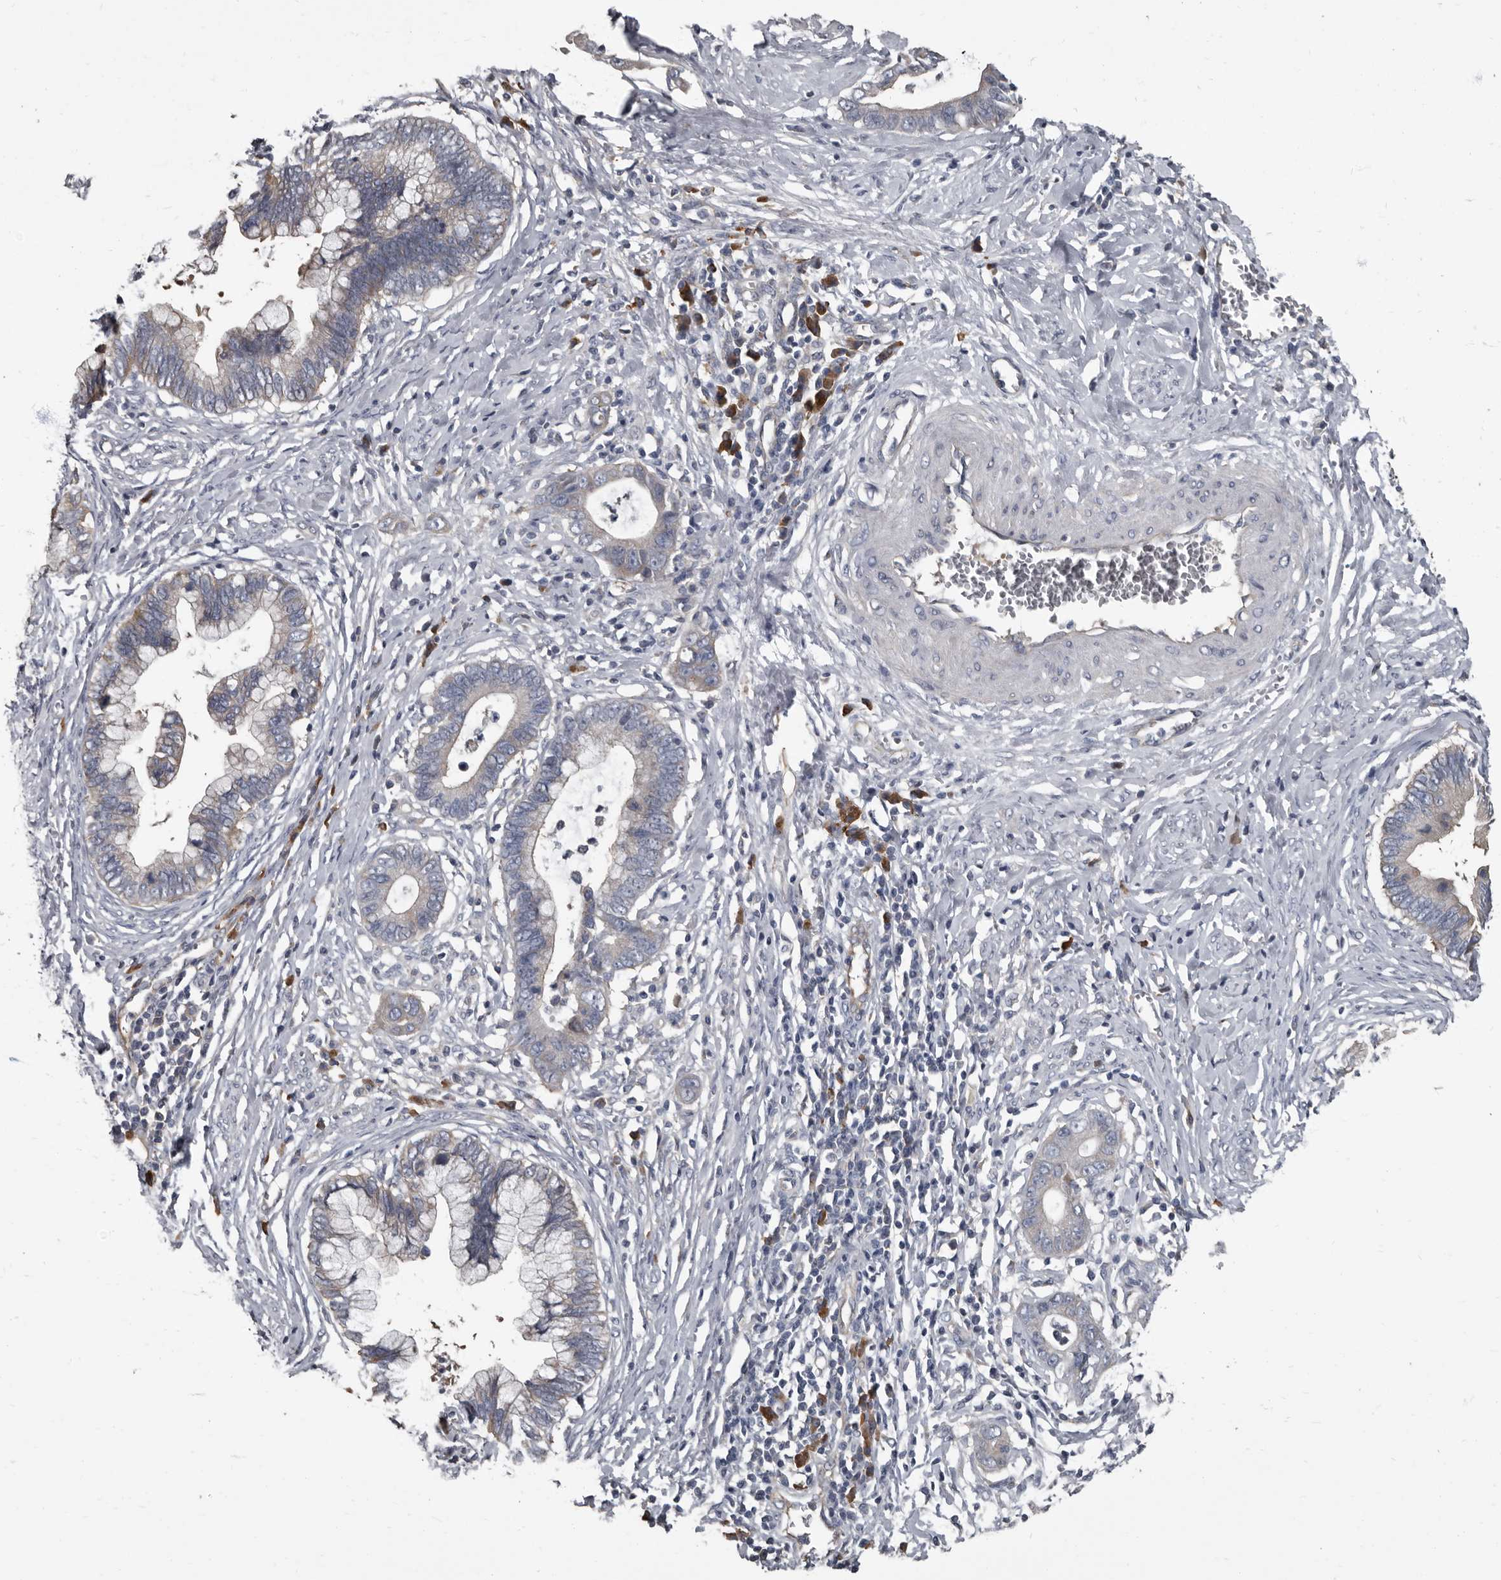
{"staining": {"intensity": "moderate", "quantity": "<25%", "location": "cytoplasmic/membranous"}, "tissue": "cervical cancer", "cell_type": "Tumor cells", "image_type": "cancer", "snomed": [{"axis": "morphology", "description": "Adenocarcinoma, NOS"}, {"axis": "topography", "description": "Cervix"}], "caption": "IHC image of neoplastic tissue: cervical adenocarcinoma stained using immunohistochemistry (IHC) reveals low levels of moderate protein expression localized specifically in the cytoplasmic/membranous of tumor cells, appearing as a cytoplasmic/membranous brown color.", "gene": "TPD52L1", "patient": {"sex": "female", "age": 44}}